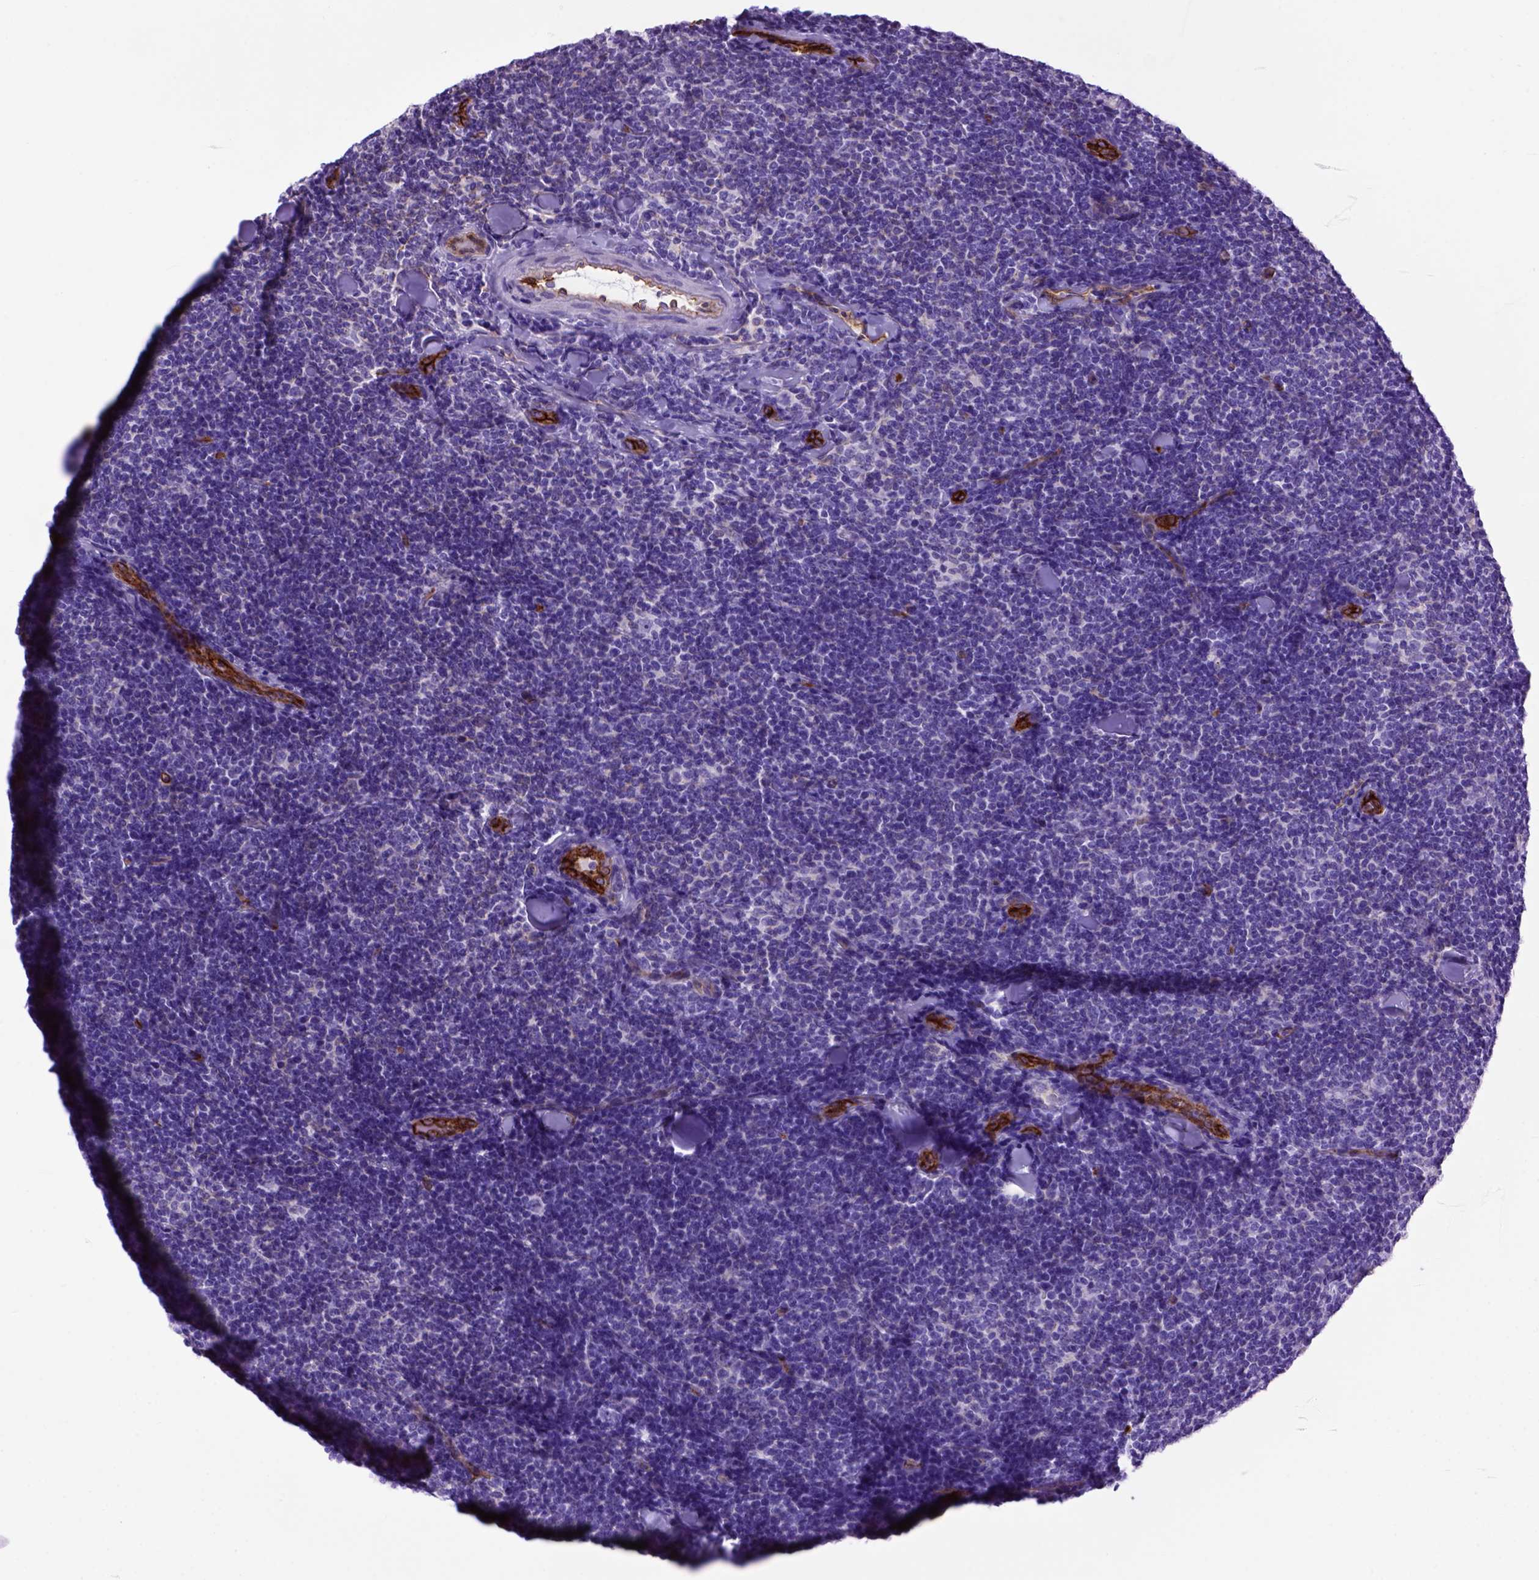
{"staining": {"intensity": "negative", "quantity": "none", "location": "none"}, "tissue": "lymphoma", "cell_type": "Tumor cells", "image_type": "cancer", "snomed": [{"axis": "morphology", "description": "Malignant lymphoma, non-Hodgkin's type, Low grade"}, {"axis": "topography", "description": "Lymph node"}], "caption": "Tumor cells are negative for protein expression in human malignant lymphoma, non-Hodgkin's type (low-grade). The staining is performed using DAB (3,3'-diaminobenzidine) brown chromogen with nuclei counter-stained in using hematoxylin.", "gene": "ENG", "patient": {"sex": "female", "age": 56}}